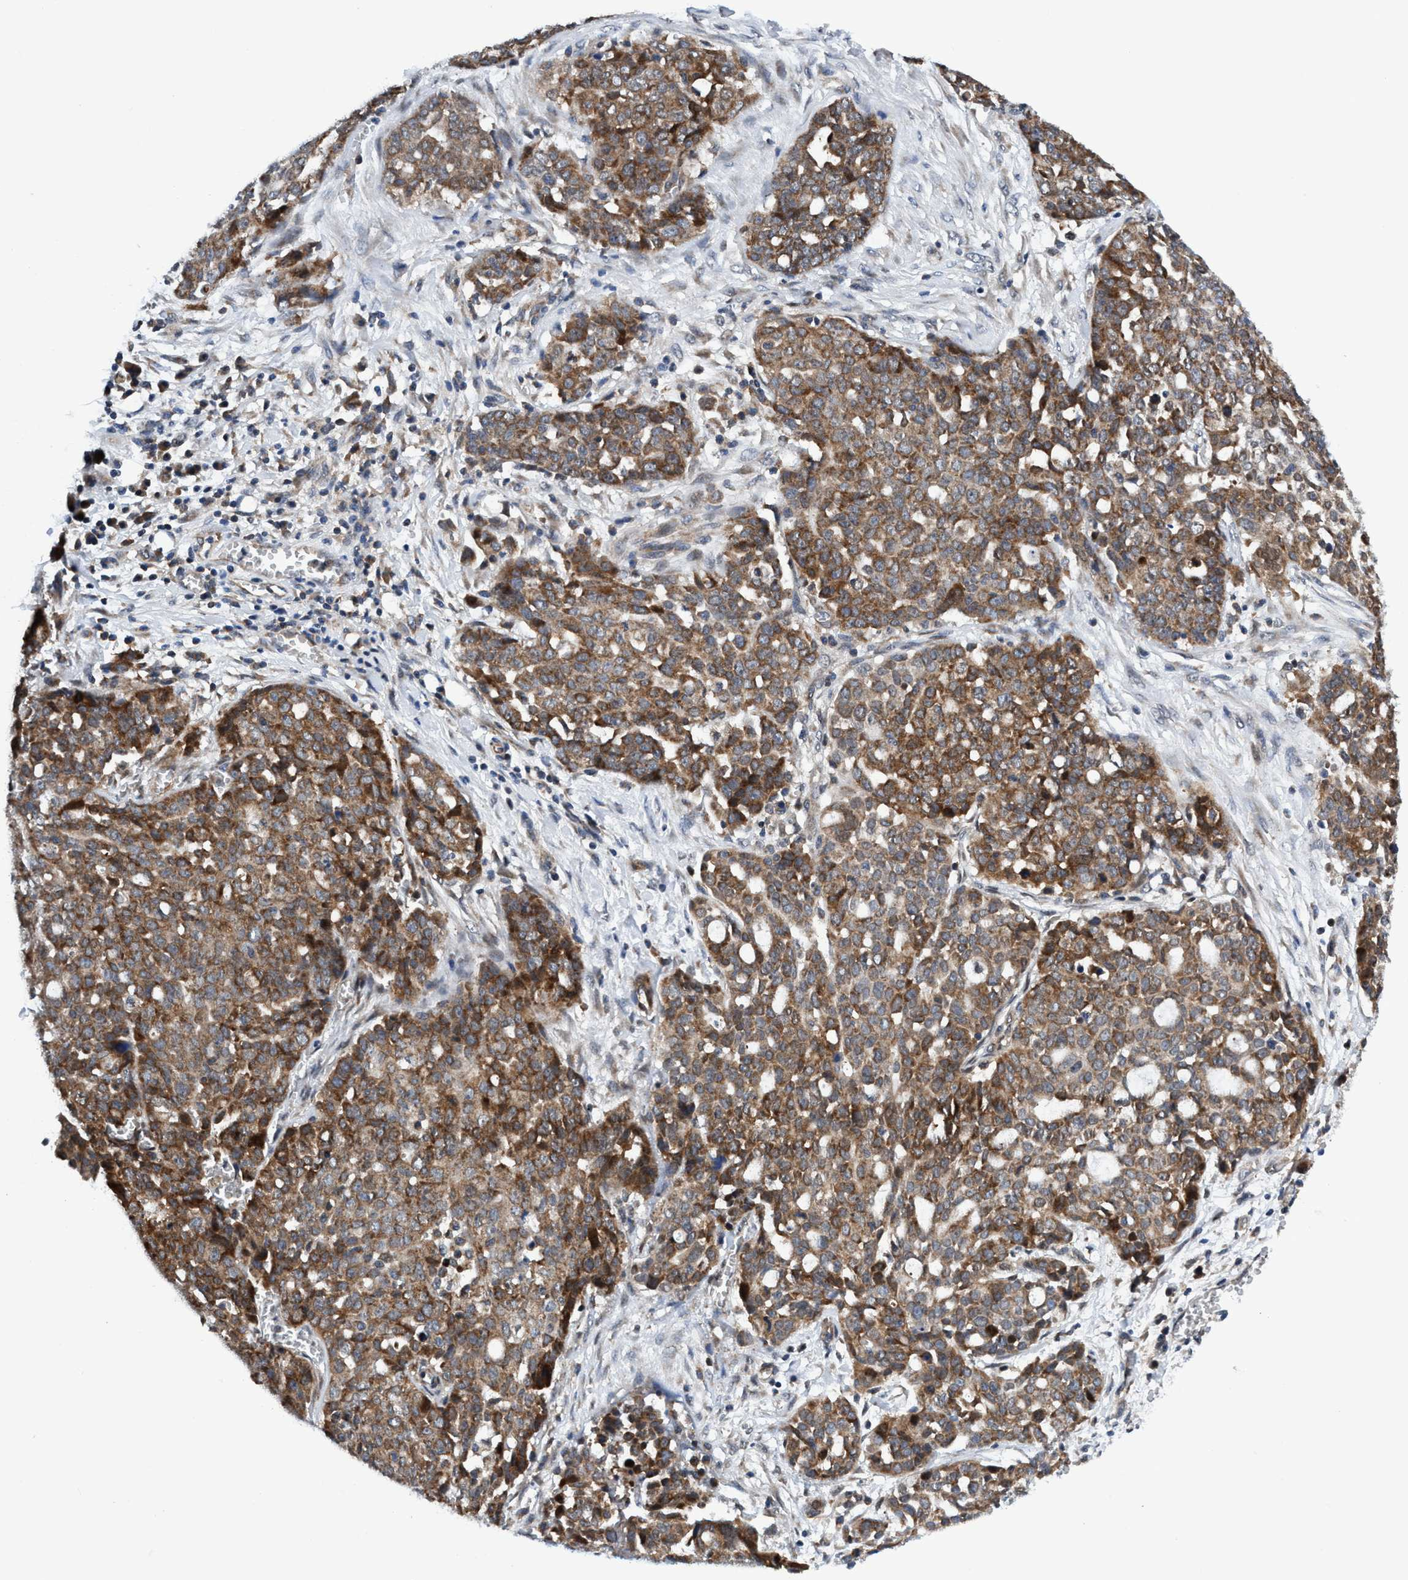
{"staining": {"intensity": "moderate", "quantity": ">75%", "location": "cytoplasmic/membranous"}, "tissue": "ovarian cancer", "cell_type": "Tumor cells", "image_type": "cancer", "snomed": [{"axis": "morphology", "description": "Cystadenocarcinoma, serous, NOS"}, {"axis": "topography", "description": "Soft tissue"}, {"axis": "topography", "description": "Ovary"}], "caption": "Immunohistochemical staining of serous cystadenocarcinoma (ovarian) exhibits medium levels of moderate cytoplasmic/membranous protein positivity in approximately >75% of tumor cells.", "gene": "AGAP2", "patient": {"sex": "female", "age": 57}}